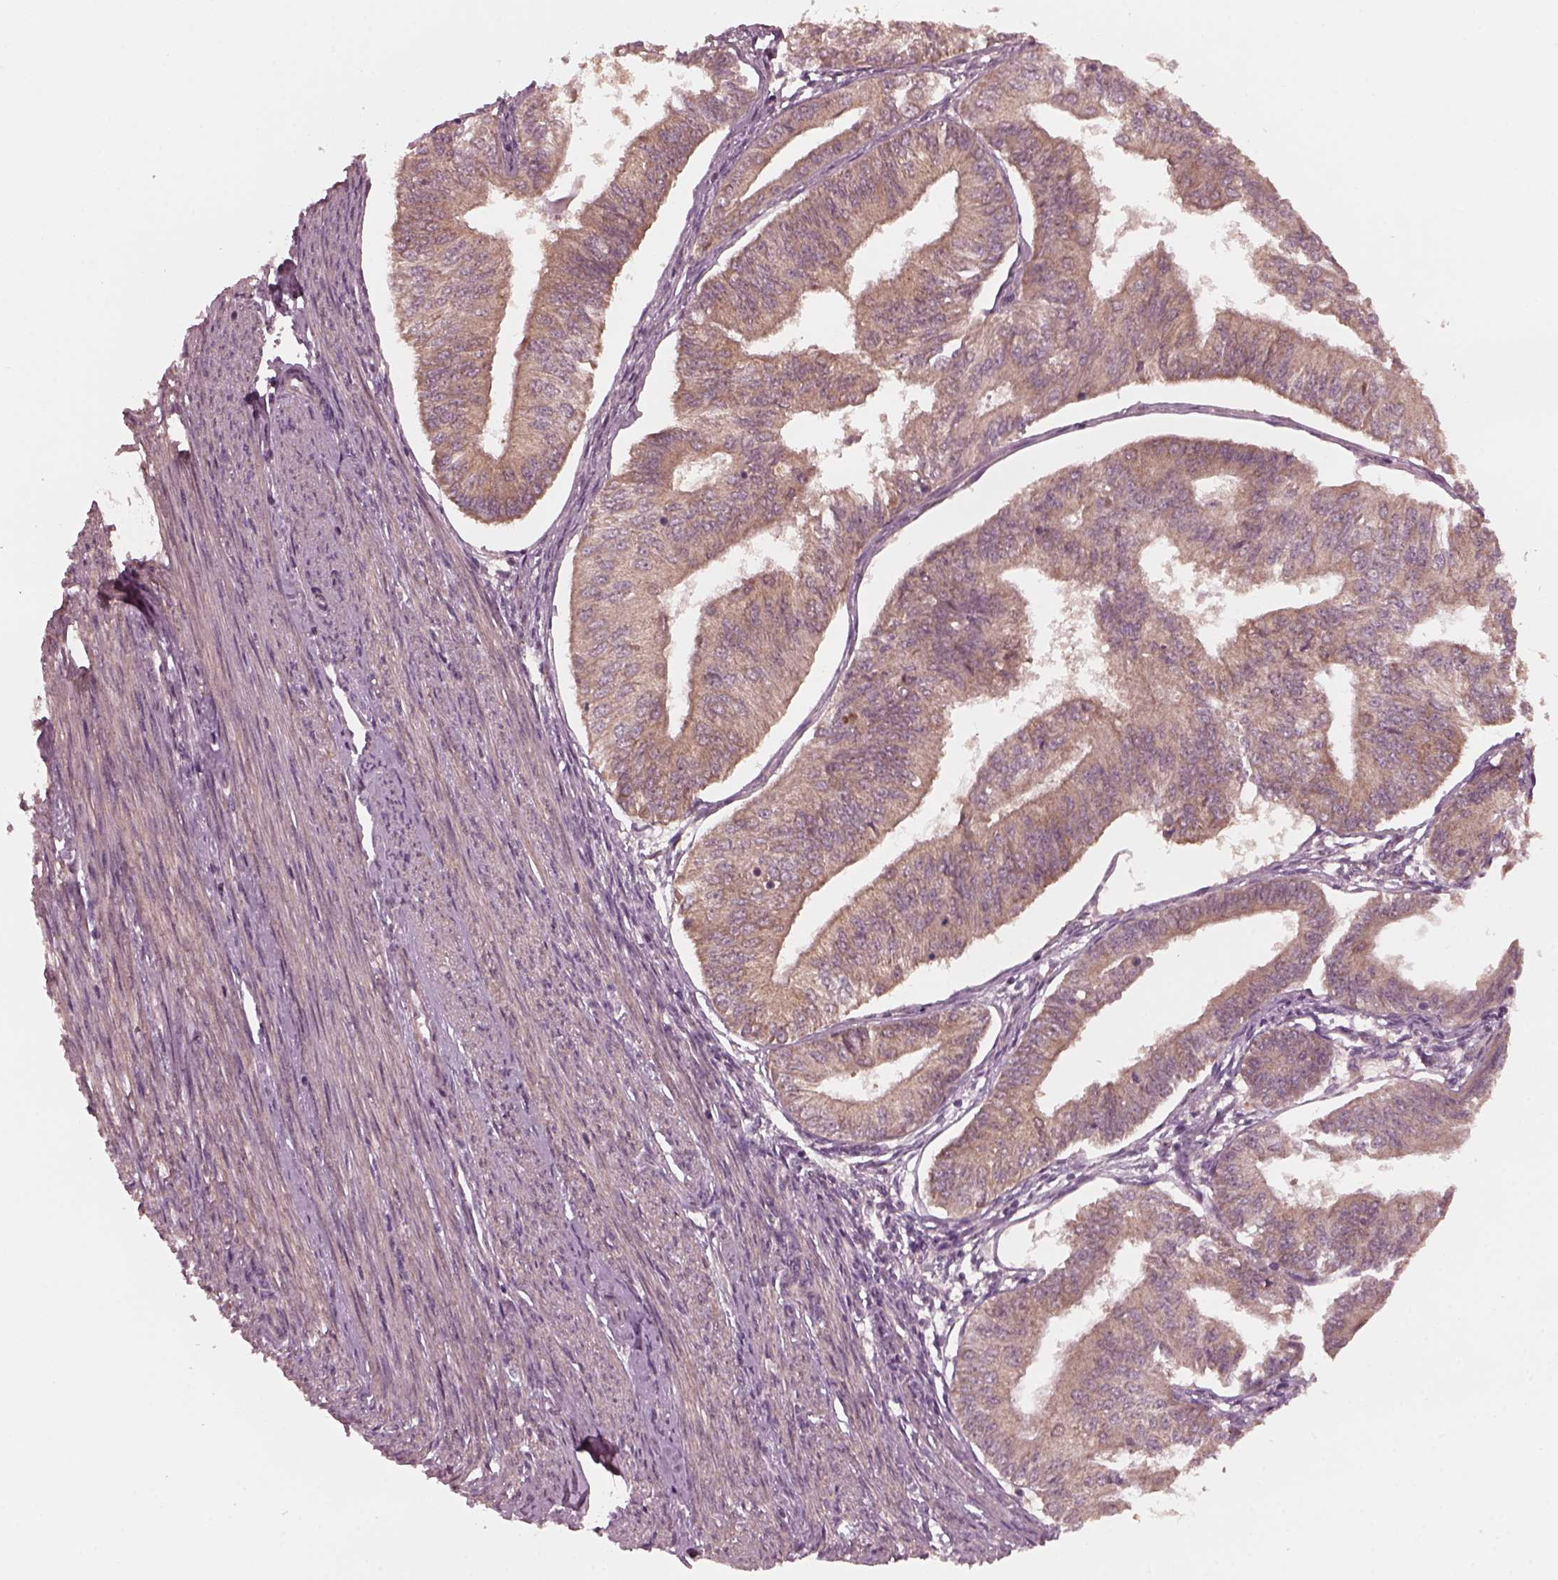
{"staining": {"intensity": "moderate", "quantity": "<25%", "location": "cytoplasmic/membranous"}, "tissue": "endometrial cancer", "cell_type": "Tumor cells", "image_type": "cancer", "snomed": [{"axis": "morphology", "description": "Adenocarcinoma, NOS"}, {"axis": "topography", "description": "Endometrium"}], "caption": "The histopathology image demonstrates immunohistochemical staining of endometrial adenocarcinoma. There is moderate cytoplasmic/membranous expression is present in approximately <25% of tumor cells. The staining is performed using DAB brown chromogen to label protein expression. The nuclei are counter-stained blue using hematoxylin.", "gene": "FAF2", "patient": {"sex": "female", "age": 58}}